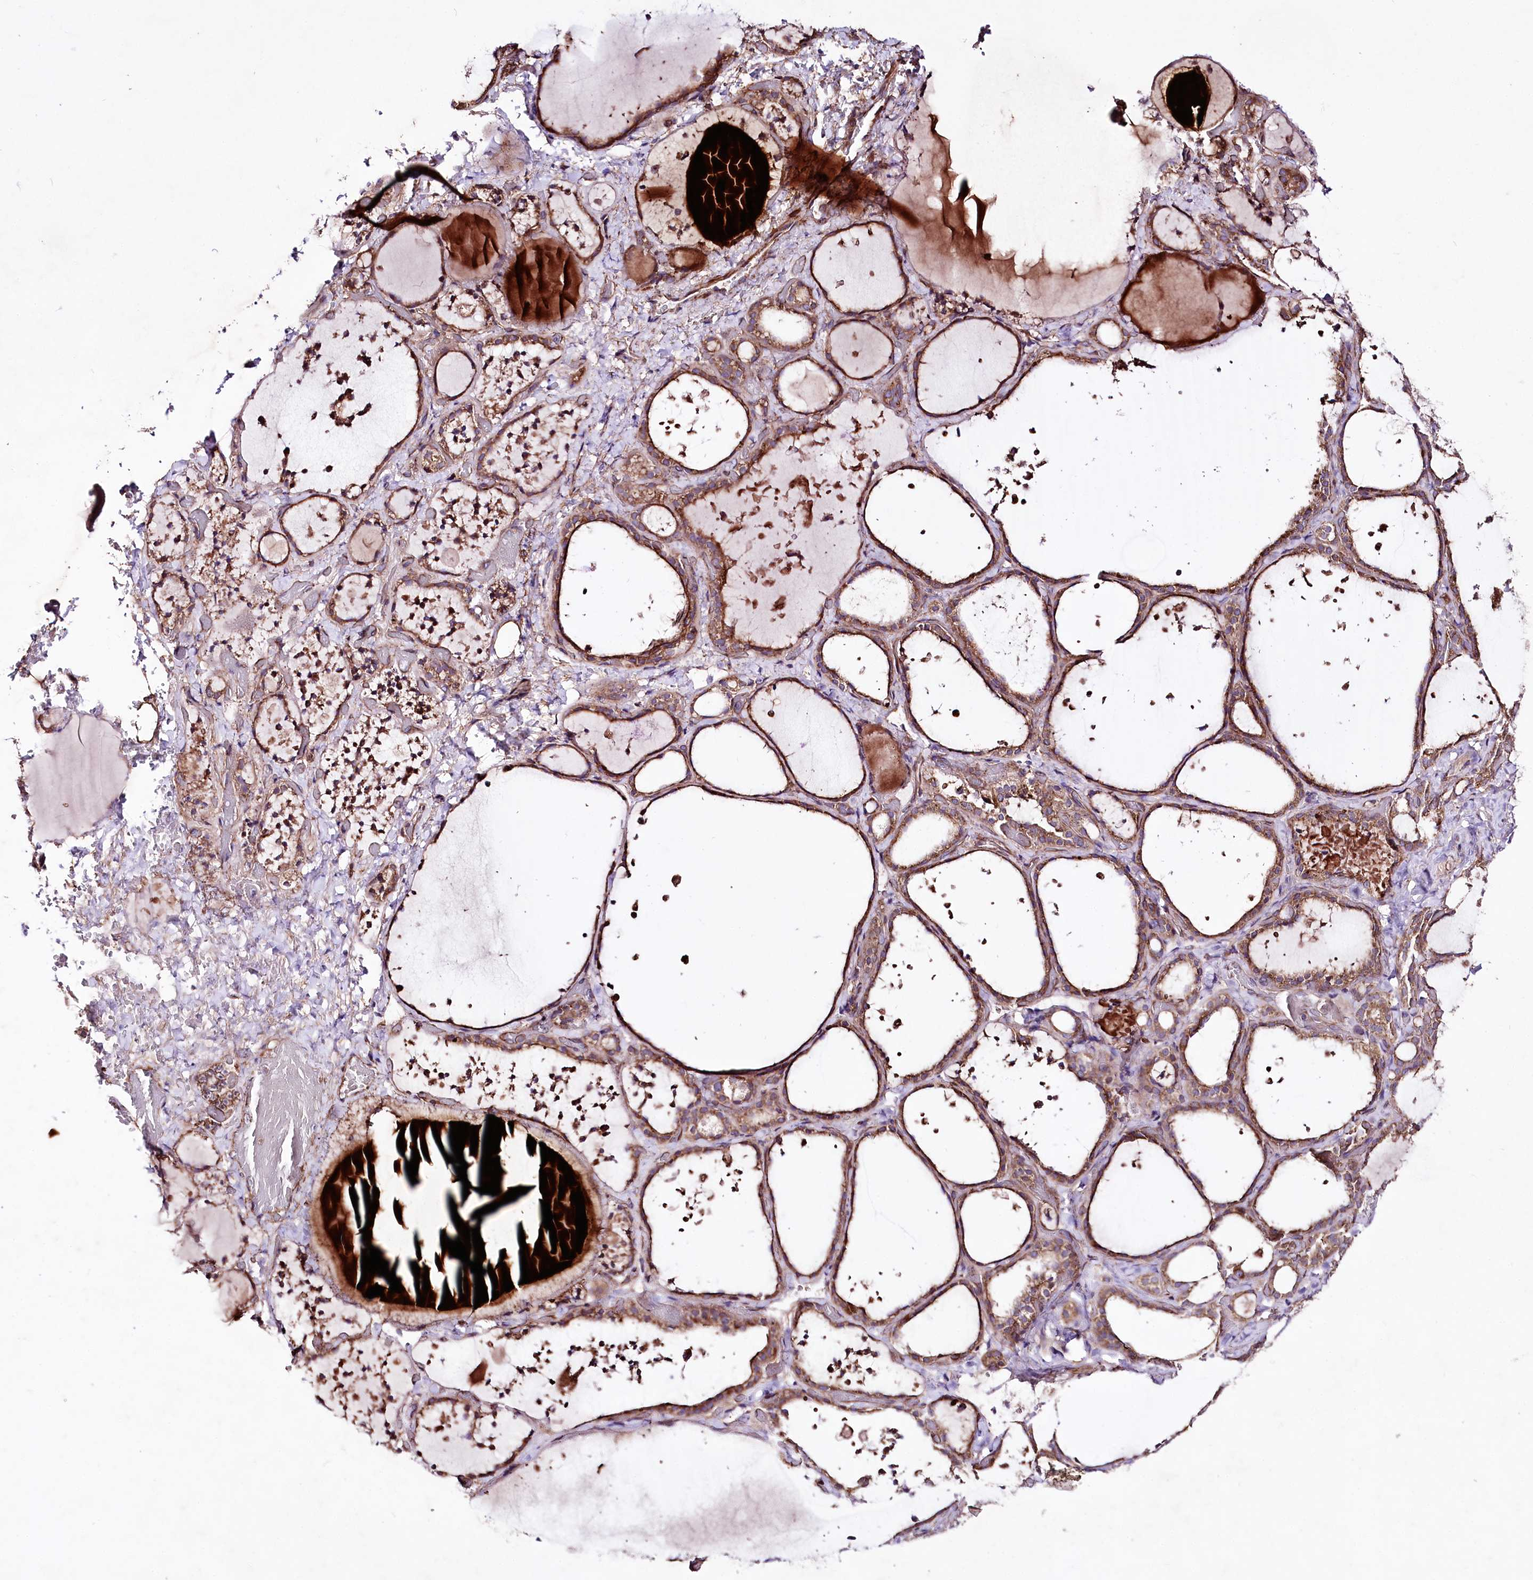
{"staining": {"intensity": "moderate", "quantity": ">75%", "location": "cytoplasmic/membranous"}, "tissue": "thyroid gland", "cell_type": "Glandular cells", "image_type": "normal", "snomed": [{"axis": "morphology", "description": "Normal tissue, NOS"}, {"axis": "topography", "description": "Thyroid gland"}], "caption": "Brown immunohistochemical staining in unremarkable thyroid gland demonstrates moderate cytoplasmic/membranous expression in approximately >75% of glandular cells. Immunohistochemistry stains the protein in brown and the nuclei are stained blue.", "gene": "WWC1", "patient": {"sex": "female", "age": 44}}